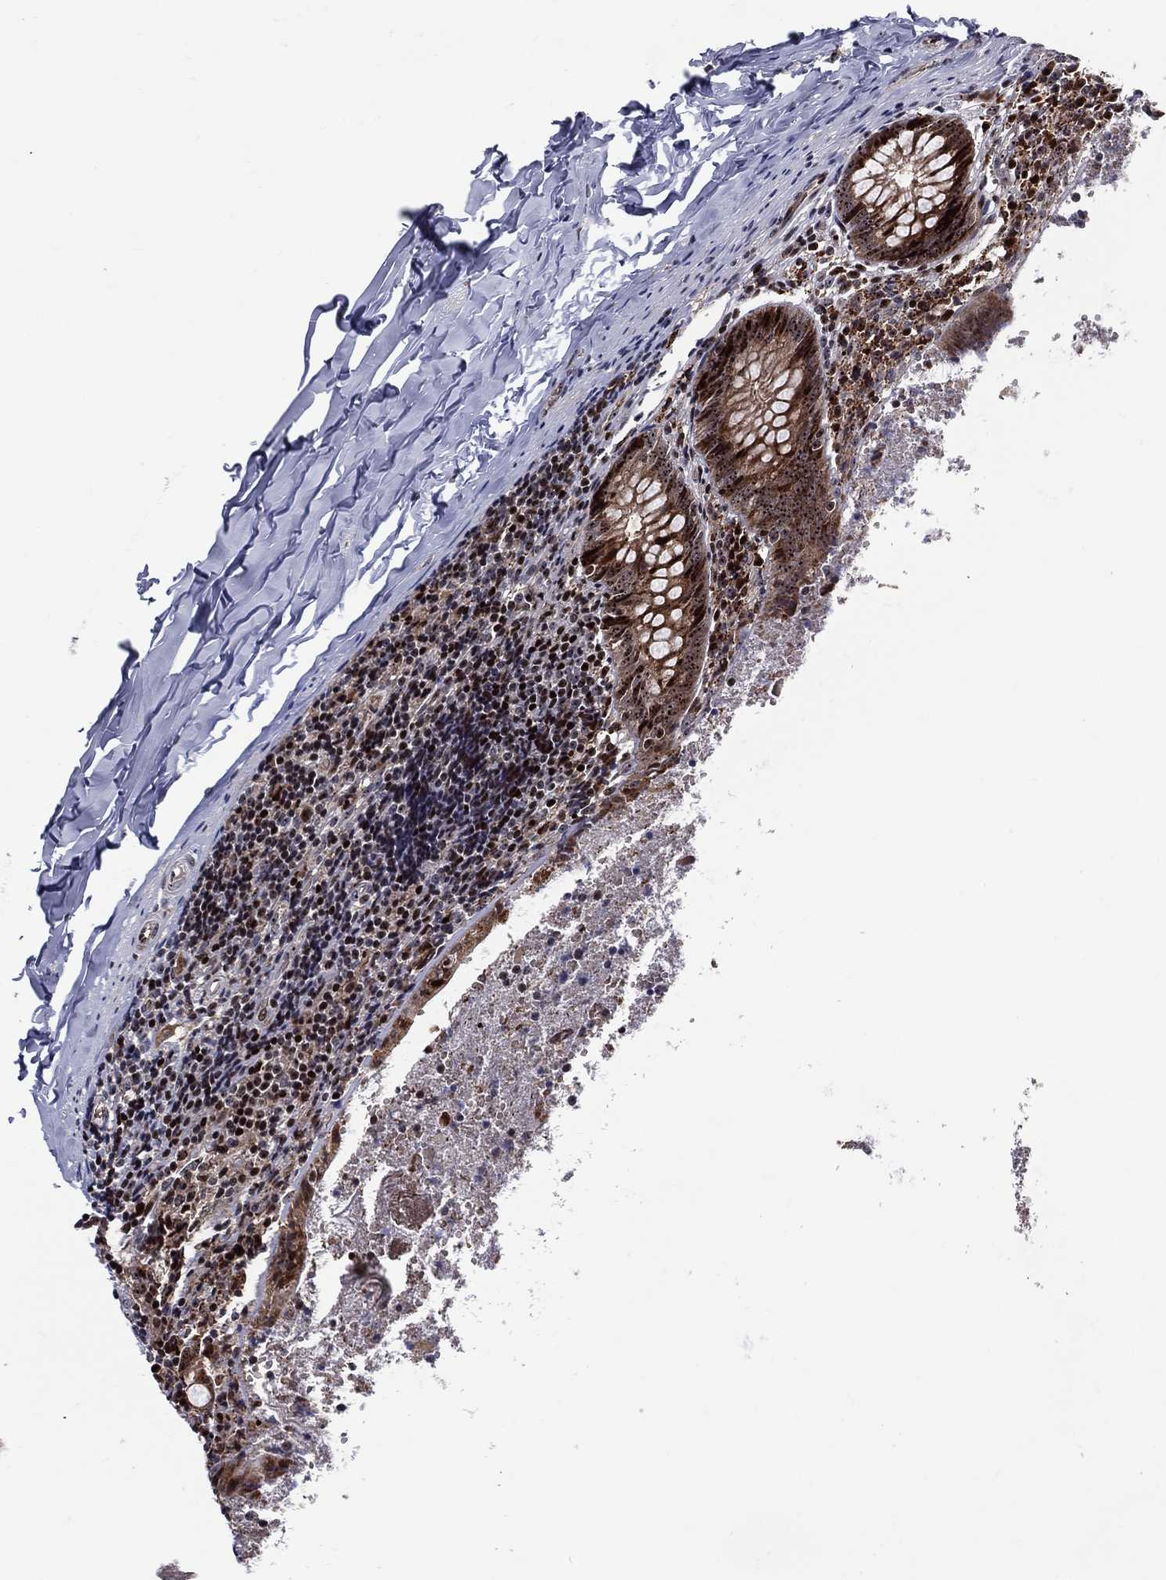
{"staining": {"intensity": "strong", "quantity": "25%-75%", "location": "cytoplasmic/membranous,nuclear"}, "tissue": "appendix", "cell_type": "Glandular cells", "image_type": "normal", "snomed": [{"axis": "morphology", "description": "Normal tissue, NOS"}, {"axis": "topography", "description": "Appendix"}], "caption": "The micrograph exhibits immunohistochemical staining of unremarkable appendix. There is strong cytoplasmic/membranous,nuclear expression is present in approximately 25%-75% of glandular cells.", "gene": "VHL", "patient": {"sex": "female", "age": 23}}